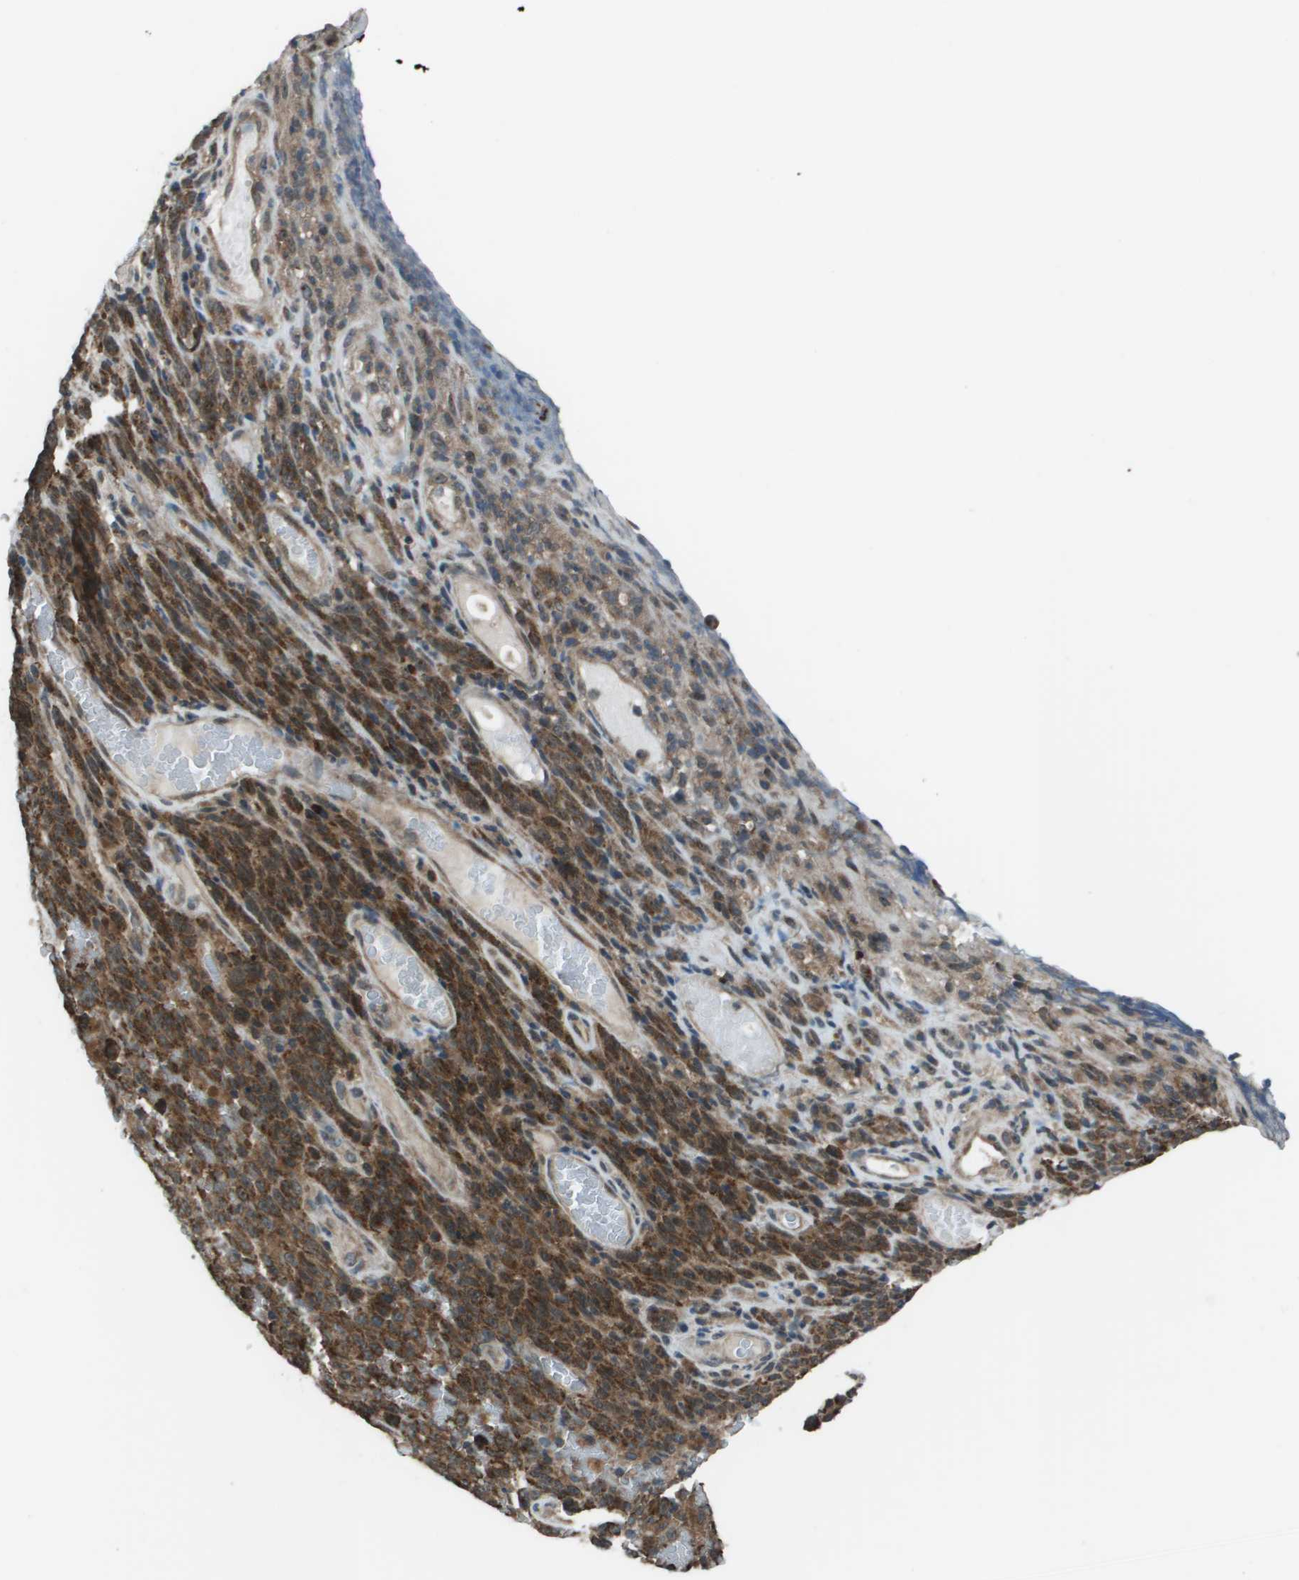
{"staining": {"intensity": "strong", "quantity": ">75%", "location": "cytoplasmic/membranous"}, "tissue": "melanoma", "cell_type": "Tumor cells", "image_type": "cancer", "snomed": [{"axis": "morphology", "description": "Malignant melanoma, NOS"}, {"axis": "topography", "description": "Skin"}], "caption": "The micrograph displays a brown stain indicating the presence of a protein in the cytoplasmic/membranous of tumor cells in melanoma.", "gene": "PPFIA1", "patient": {"sex": "female", "age": 82}}